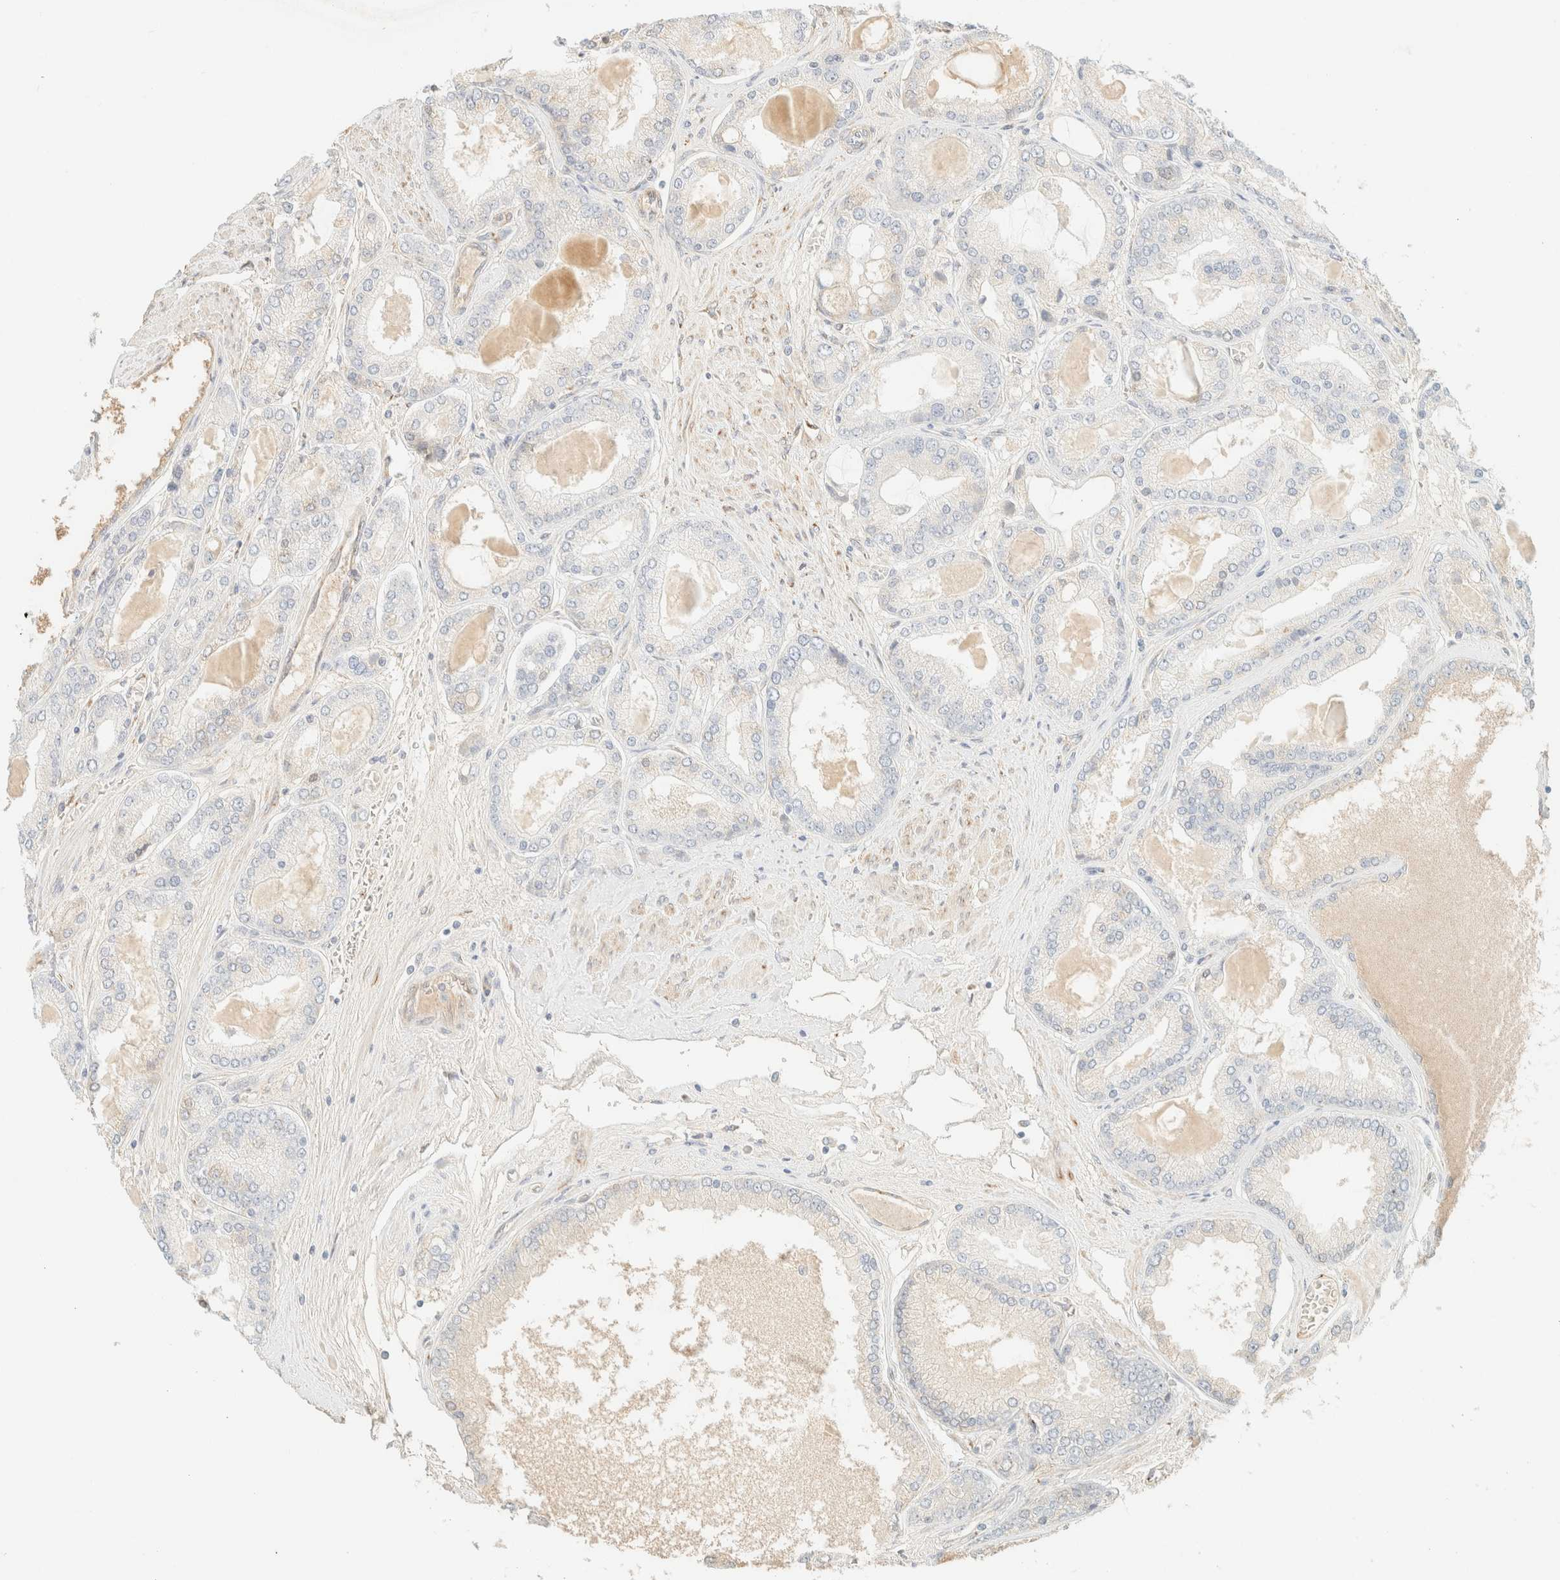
{"staining": {"intensity": "negative", "quantity": "none", "location": "none"}, "tissue": "prostate cancer", "cell_type": "Tumor cells", "image_type": "cancer", "snomed": [{"axis": "morphology", "description": "Adenocarcinoma, High grade"}, {"axis": "topography", "description": "Prostate"}], "caption": "The photomicrograph demonstrates no staining of tumor cells in prostate high-grade adenocarcinoma. (DAB immunohistochemistry with hematoxylin counter stain).", "gene": "SPARCL1", "patient": {"sex": "male", "age": 59}}